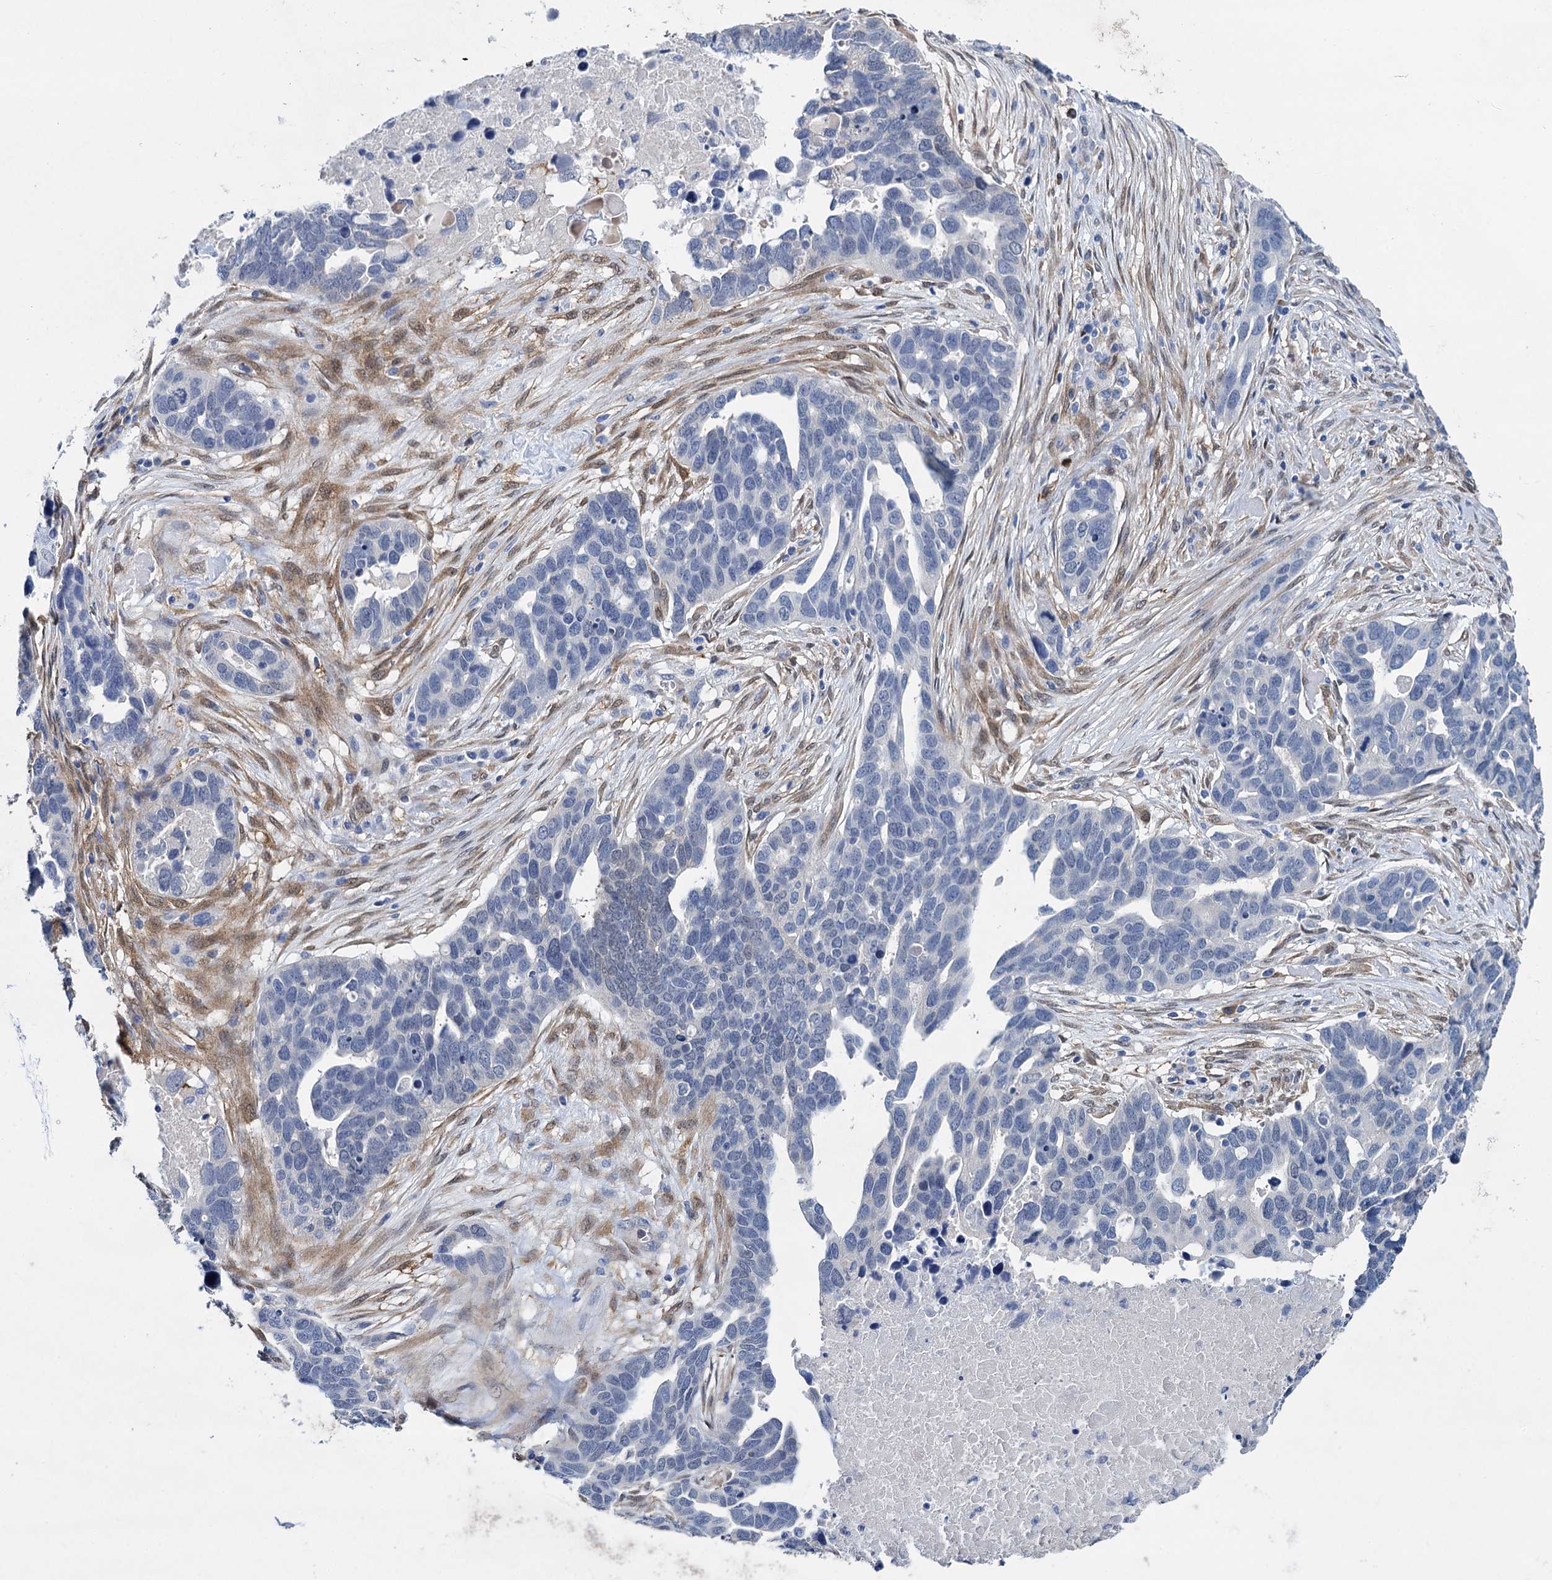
{"staining": {"intensity": "negative", "quantity": "none", "location": "none"}, "tissue": "ovarian cancer", "cell_type": "Tumor cells", "image_type": "cancer", "snomed": [{"axis": "morphology", "description": "Cystadenocarcinoma, serous, NOS"}, {"axis": "topography", "description": "Ovary"}], "caption": "Tumor cells are negative for brown protein staining in ovarian cancer. (Brightfield microscopy of DAB (3,3'-diaminobenzidine) IHC at high magnification).", "gene": "GSTM3", "patient": {"sex": "female", "age": 54}}